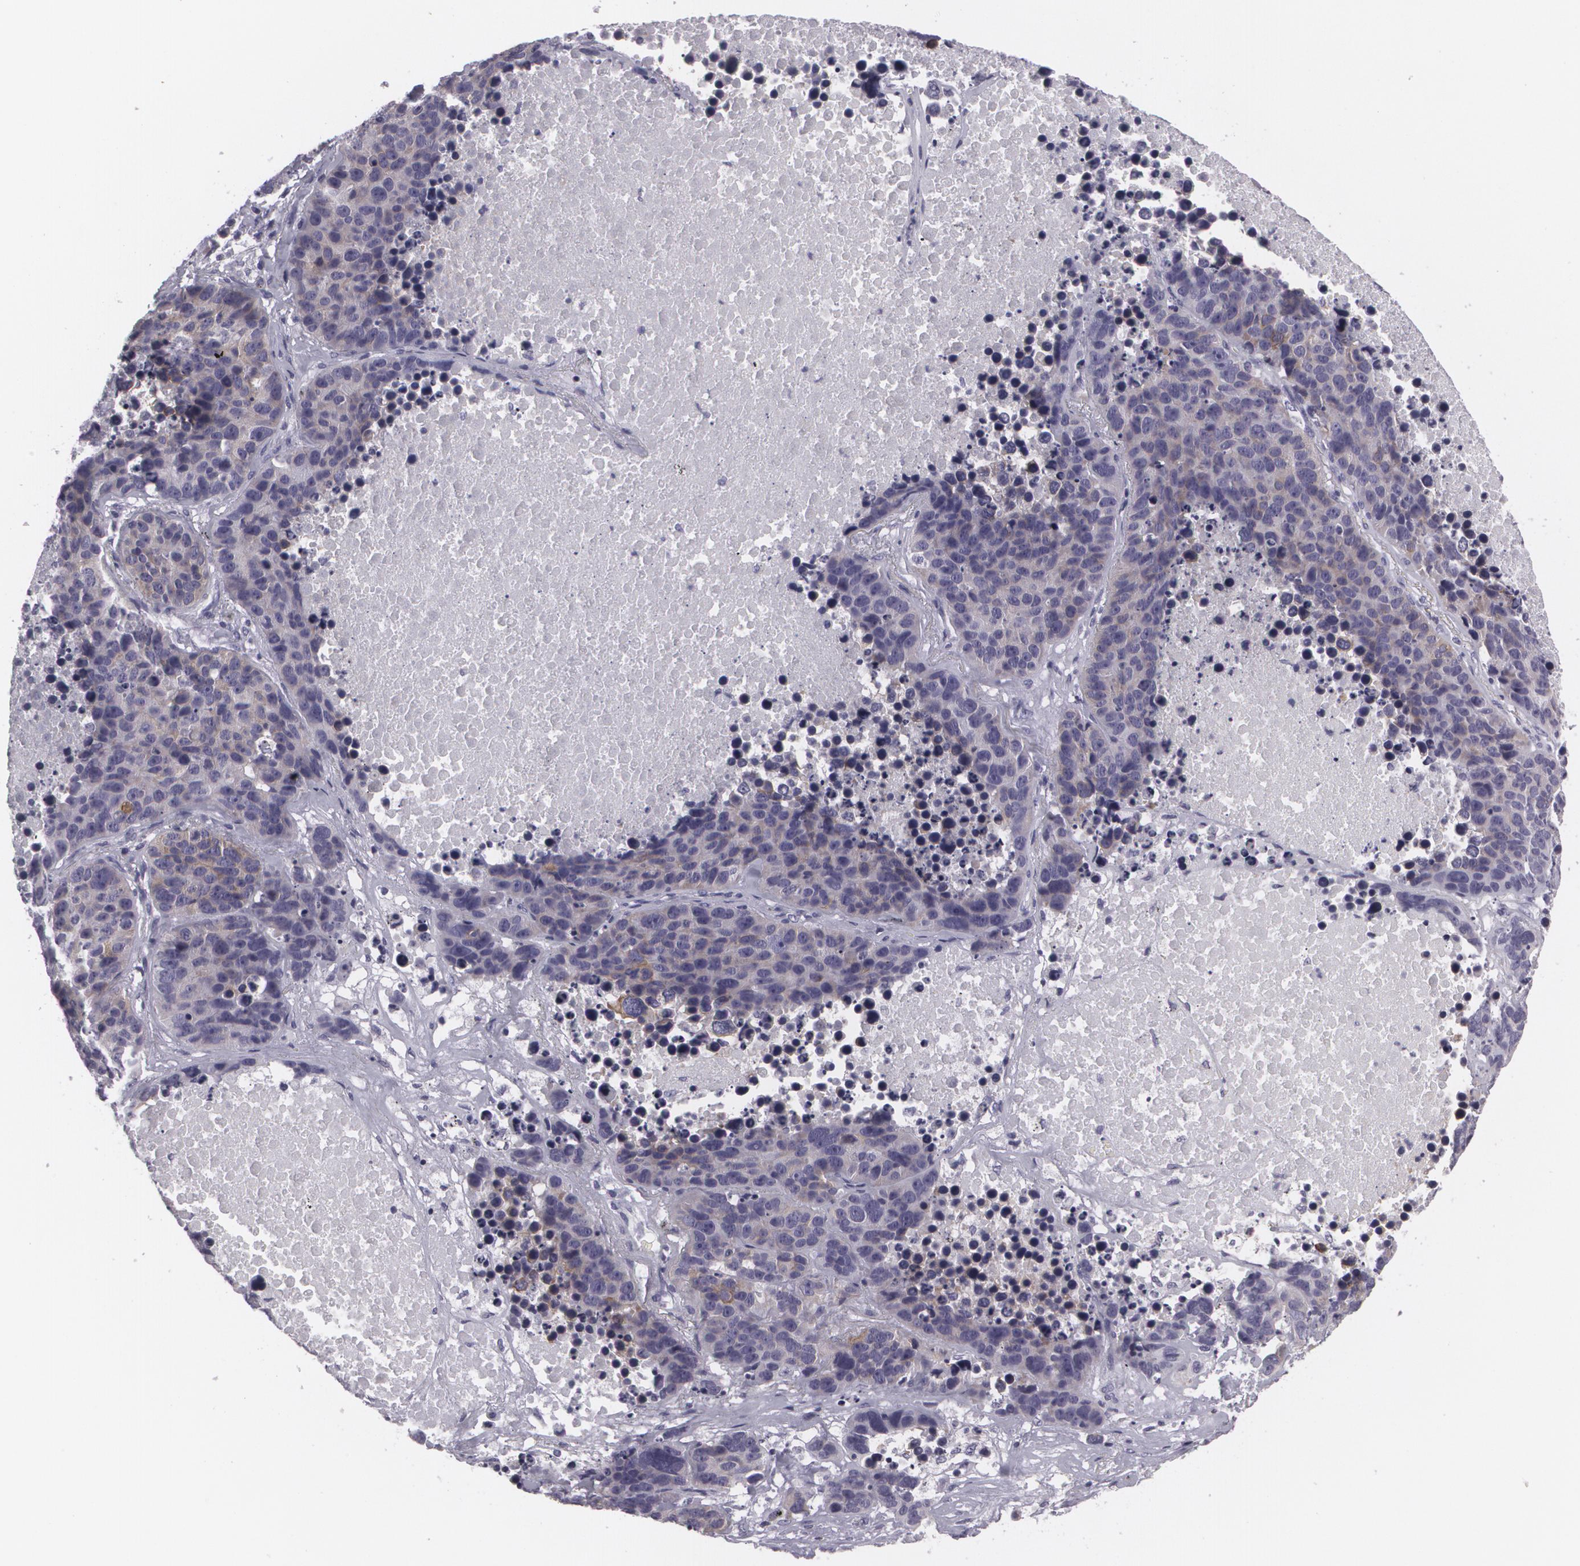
{"staining": {"intensity": "moderate", "quantity": "<25%", "location": "cytoplasmic/membranous"}, "tissue": "lung cancer", "cell_type": "Tumor cells", "image_type": "cancer", "snomed": [{"axis": "morphology", "description": "Carcinoid, malignant, NOS"}, {"axis": "topography", "description": "Lung"}], "caption": "Lung cancer stained with a protein marker demonstrates moderate staining in tumor cells.", "gene": "MAP2", "patient": {"sex": "male", "age": 60}}